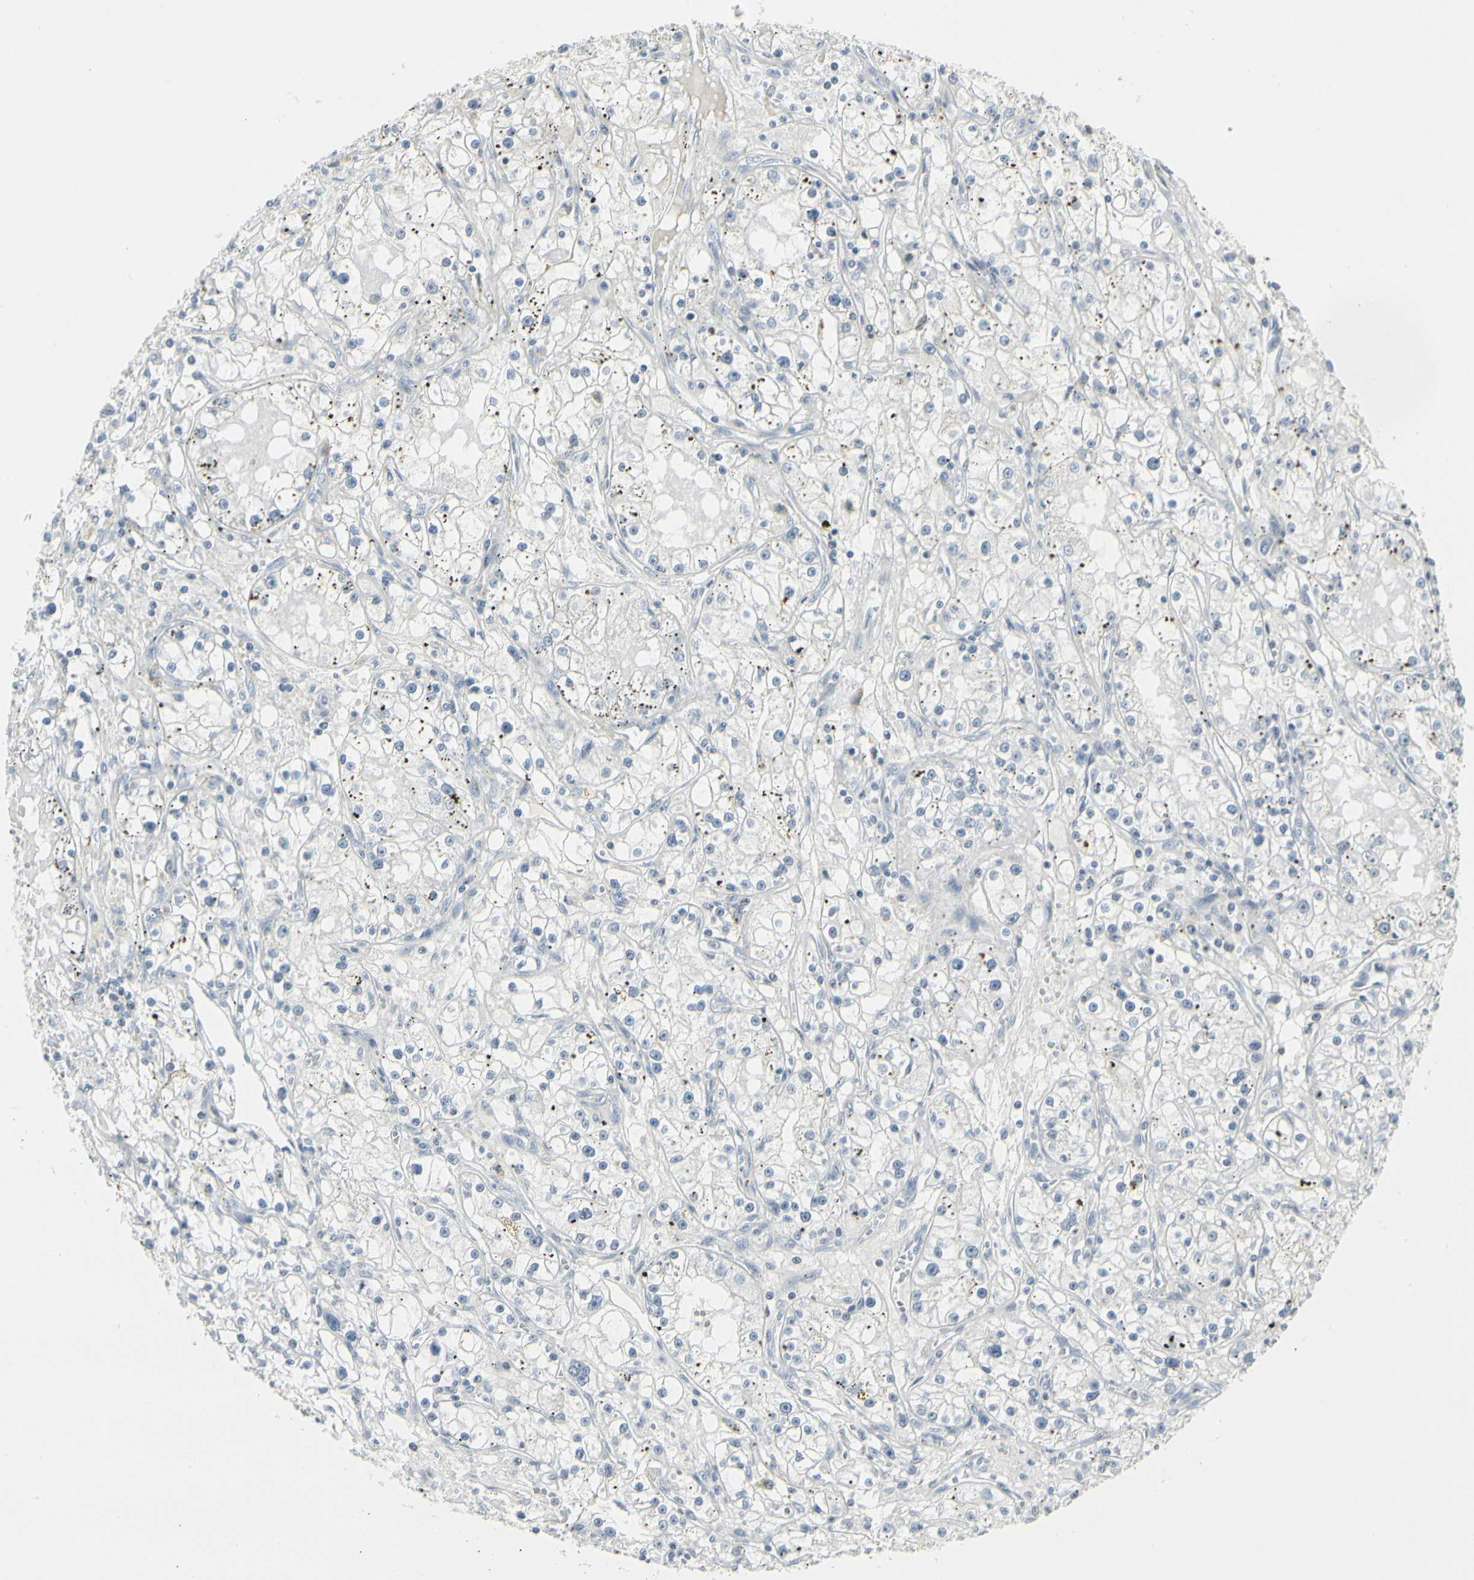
{"staining": {"intensity": "negative", "quantity": "none", "location": "none"}, "tissue": "renal cancer", "cell_type": "Tumor cells", "image_type": "cancer", "snomed": [{"axis": "morphology", "description": "Adenocarcinoma, NOS"}, {"axis": "topography", "description": "Kidney"}], "caption": "A high-resolution image shows IHC staining of renal adenocarcinoma, which demonstrates no significant staining in tumor cells.", "gene": "ZBTB7B", "patient": {"sex": "male", "age": 56}}